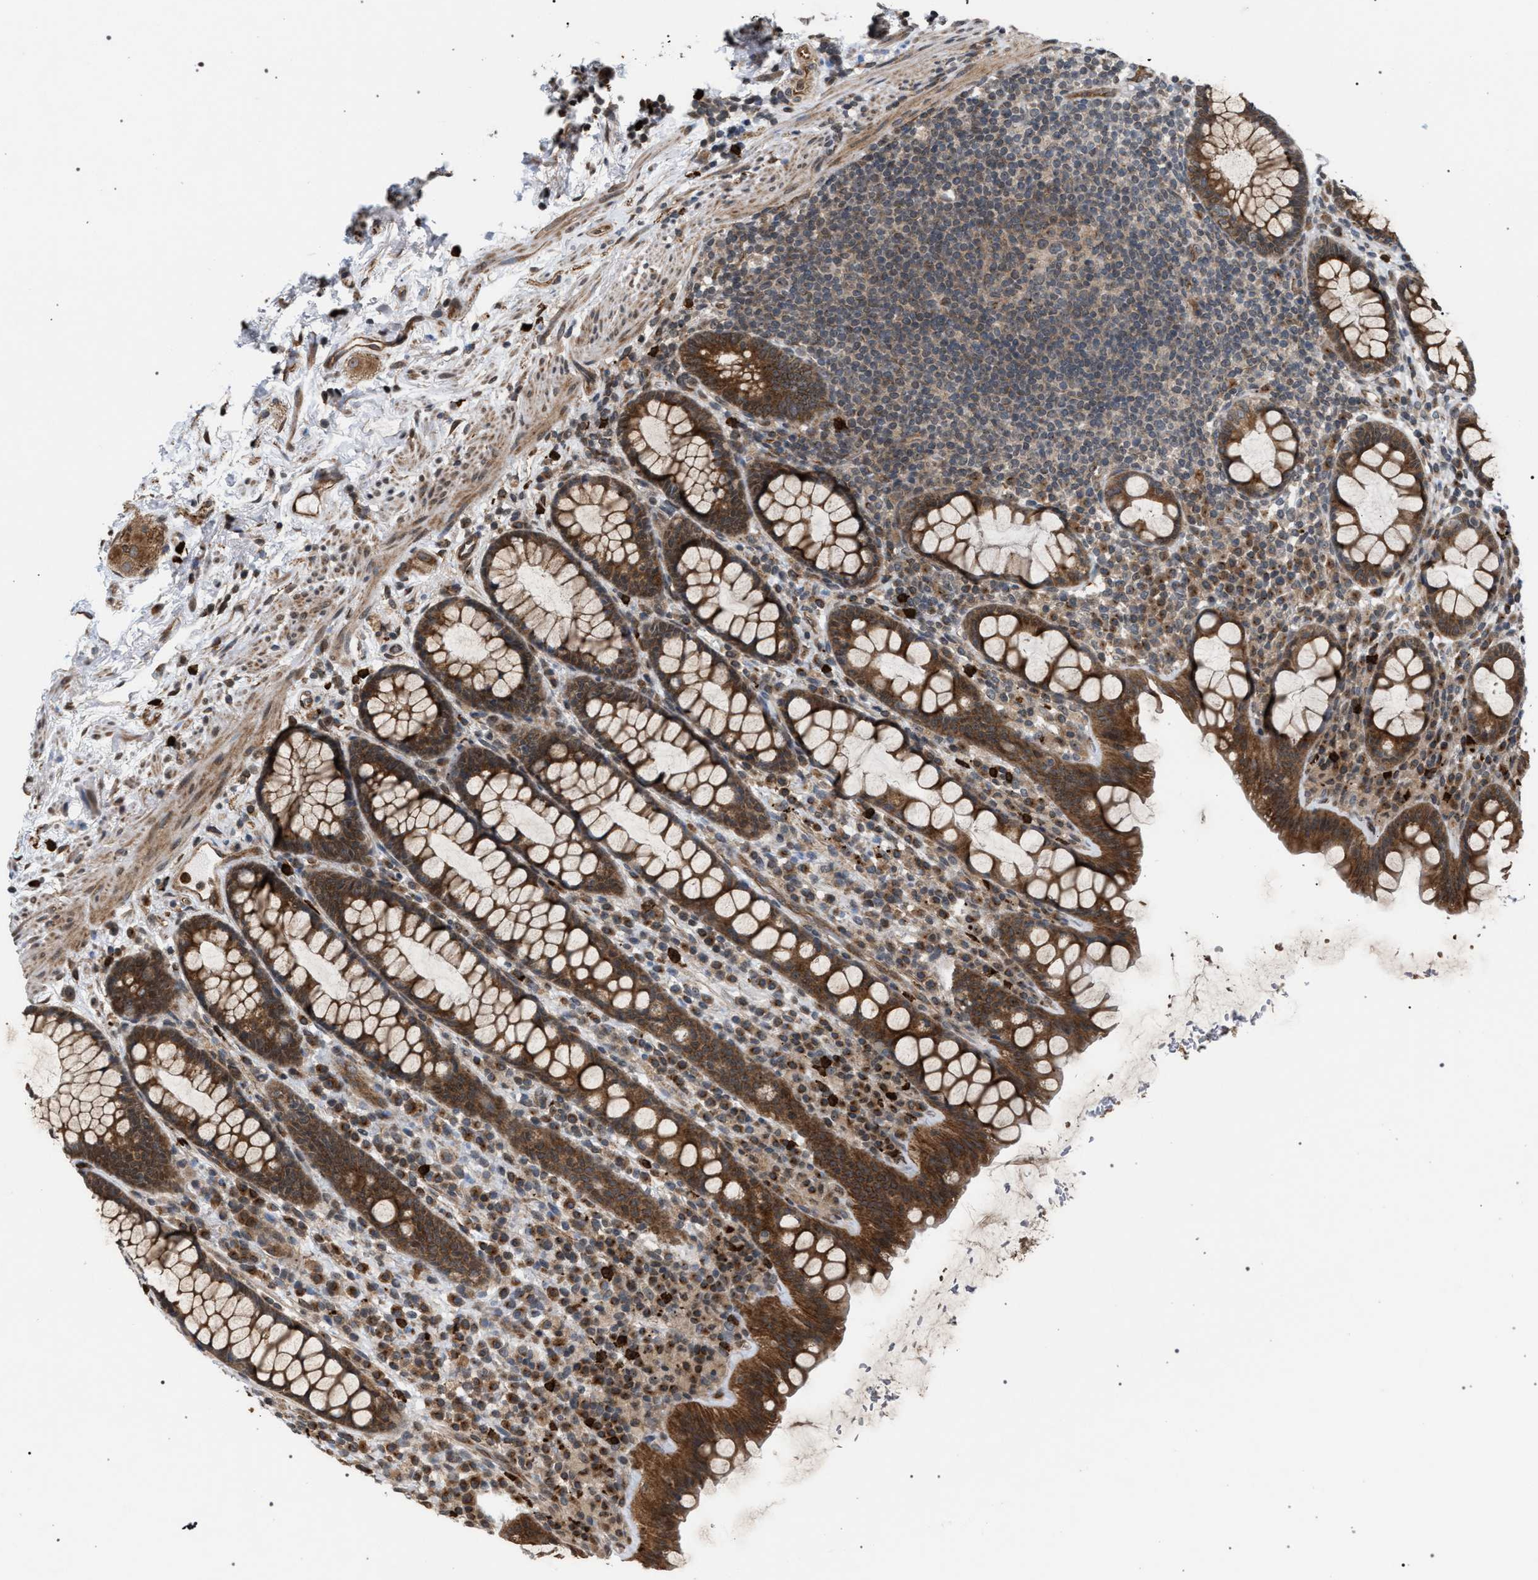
{"staining": {"intensity": "strong", "quantity": ">75%", "location": "cytoplasmic/membranous"}, "tissue": "rectum", "cell_type": "Glandular cells", "image_type": "normal", "snomed": [{"axis": "morphology", "description": "Normal tissue, NOS"}, {"axis": "topography", "description": "Rectum"}], "caption": "The histopathology image shows immunohistochemical staining of normal rectum. There is strong cytoplasmic/membranous positivity is appreciated in about >75% of glandular cells.", "gene": "IRAK4", "patient": {"sex": "male", "age": 92}}